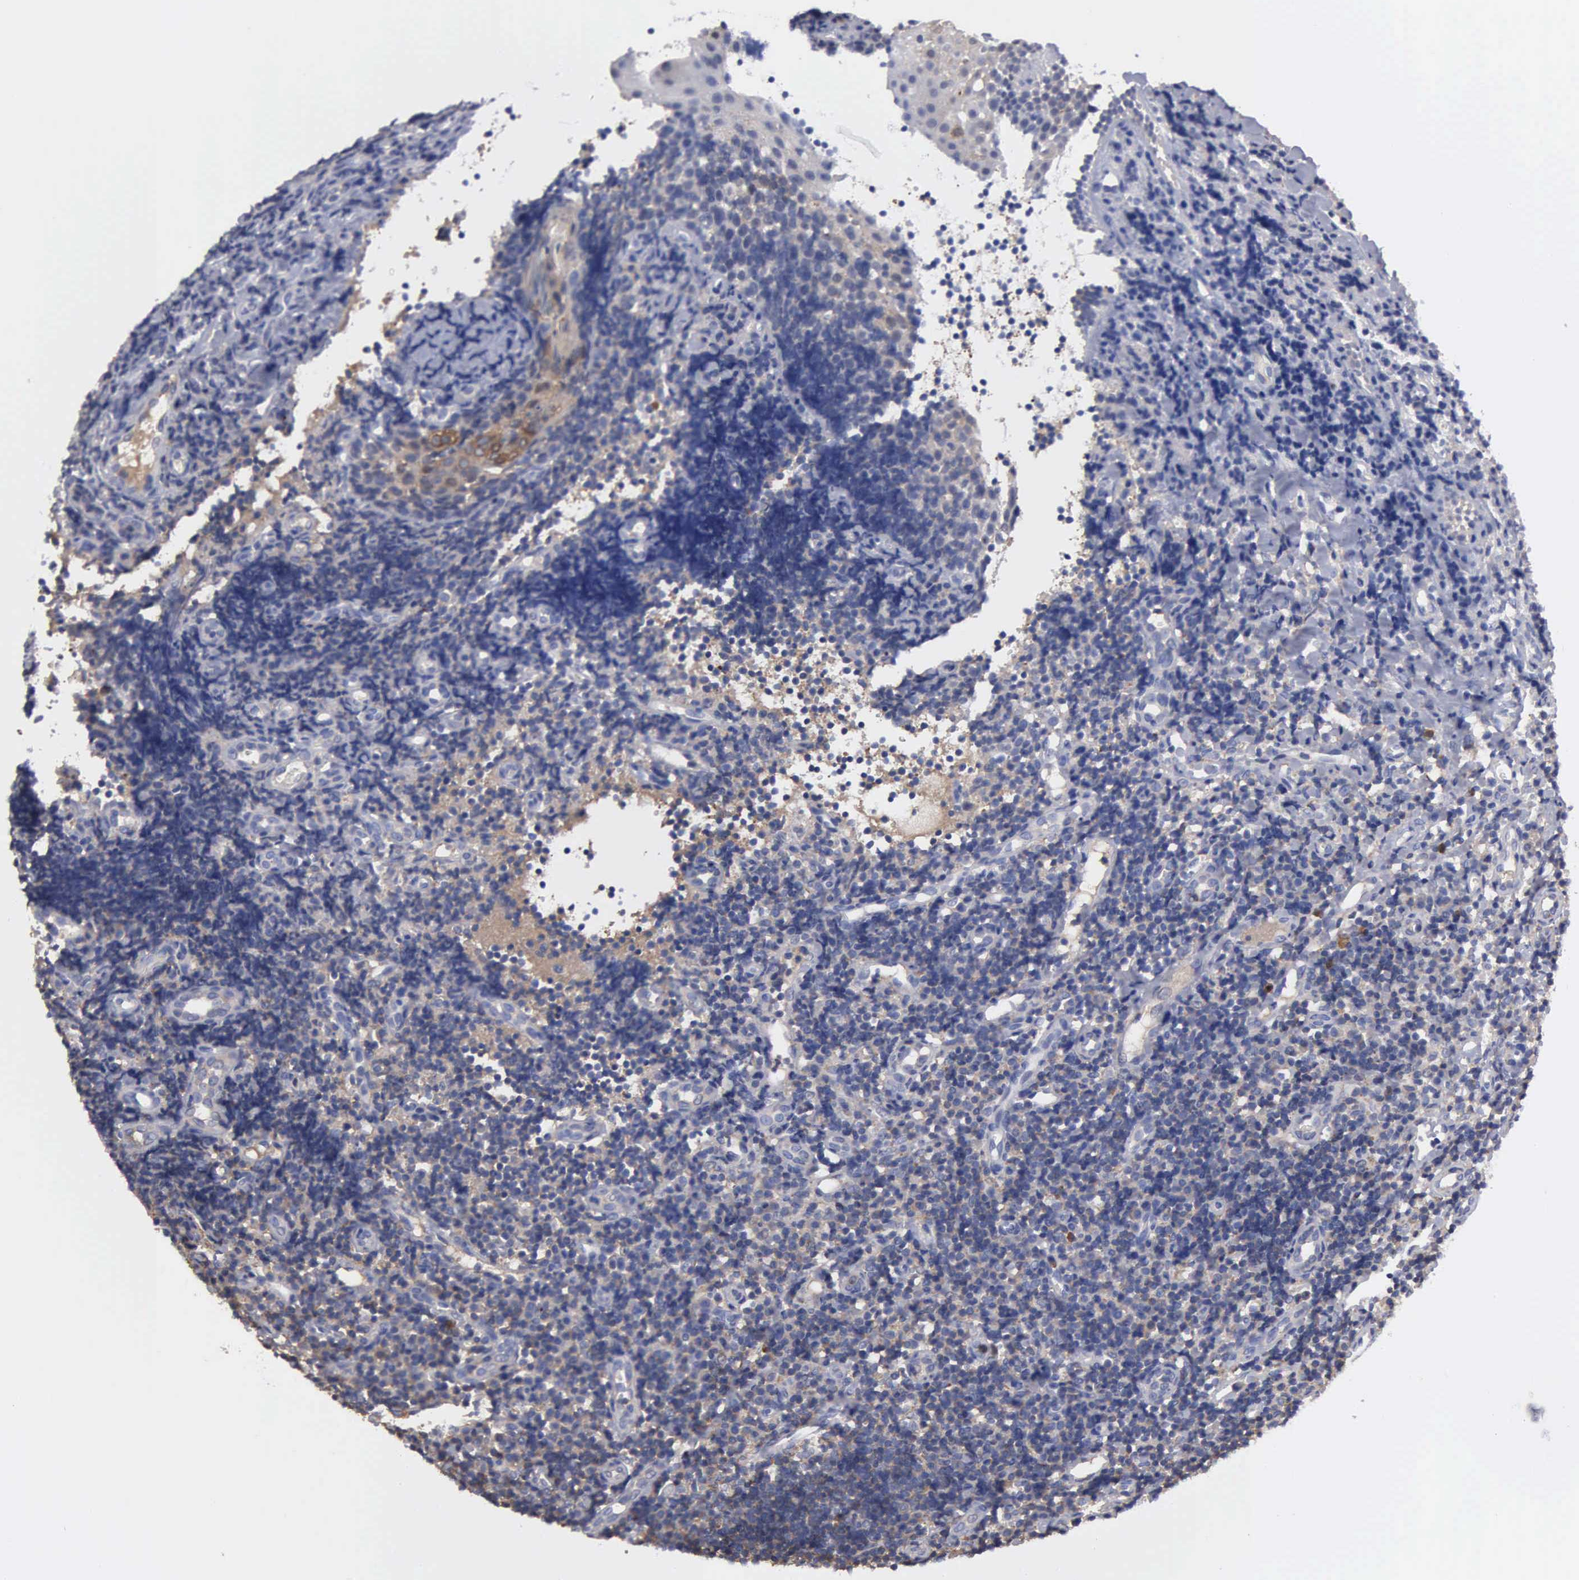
{"staining": {"intensity": "weak", "quantity": "25%-75%", "location": "cytoplasmic/membranous"}, "tissue": "tonsil", "cell_type": "Germinal center cells", "image_type": "normal", "snomed": [{"axis": "morphology", "description": "Normal tissue, NOS"}, {"axis": "topography", "description": "Tonsil"}], "caption": "High-magnification brightfield microscopy of normal tonsil stained with DAB (3,3'-diaminobenzidine) (brown) and counterstained with hematoxylin (blue). germinal center cells exhibit weak cytoplasmic/membranous expression is identified in about25%-75% of cells.", "gene": "G6PD", "patient": {"sex": "female", "age": 58}}